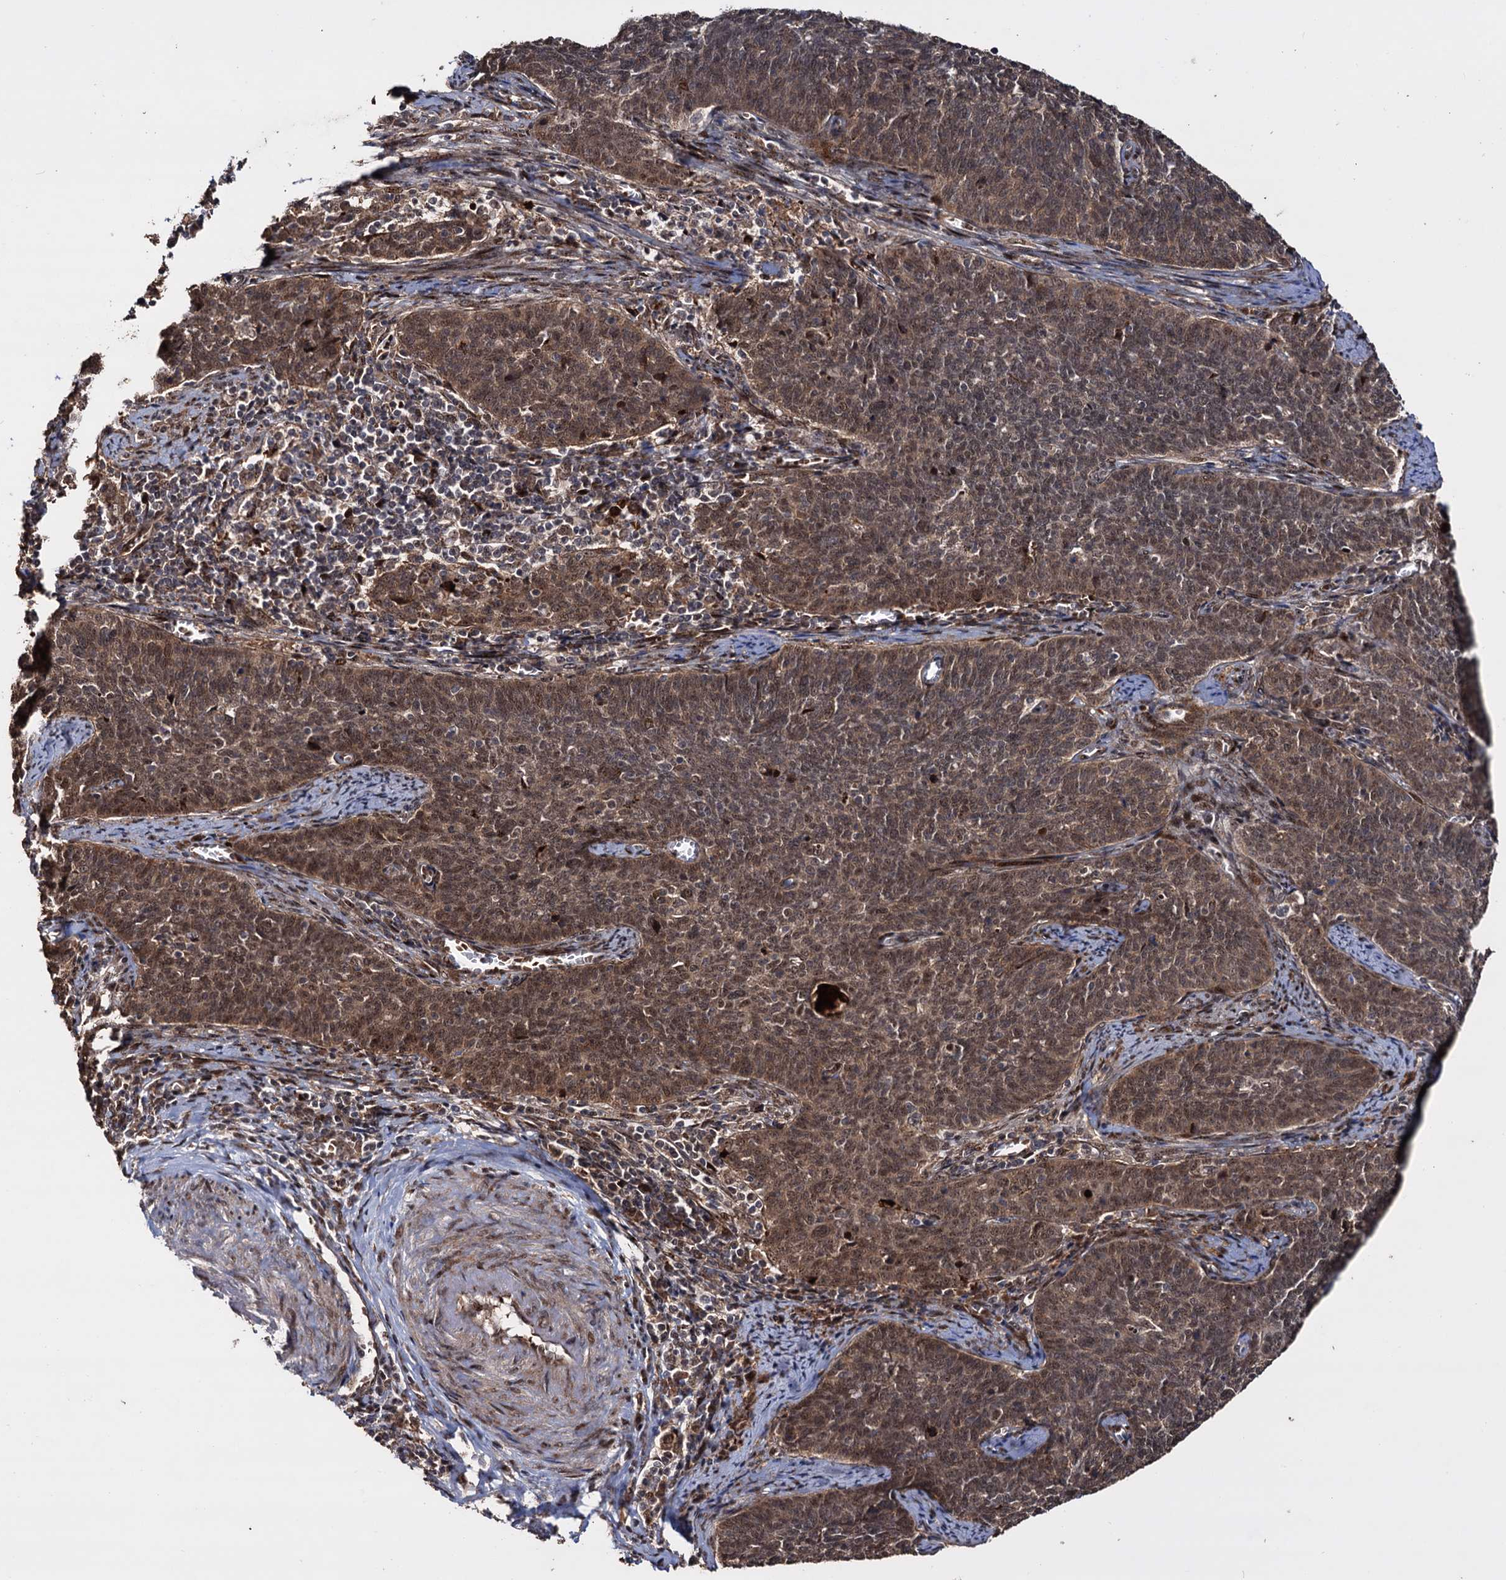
{"staining": {"intensity": "moderate", "quantity": ">75%", "location": "cytoplasmic/membranous,nuclear"}, "tissue": "cervical cancer", "cell_type": "Tumor cells", "image_type": "cancer", "snomed": [{"axis": "morphology", "description": "Squamous cell carcinoma, NOS"}, {"axis": "topography", "description": "Cervix"}], "caption": "The image exhibits immunohistochemical staining of cervical squamous cell carcinoma. There is moderate cytoplasmic/membranous and nuclear positivity is appreciated in approximately >75% of tumor cells.", "gene": "PIGB", "patient": {"sex": "female", "age": 39}}